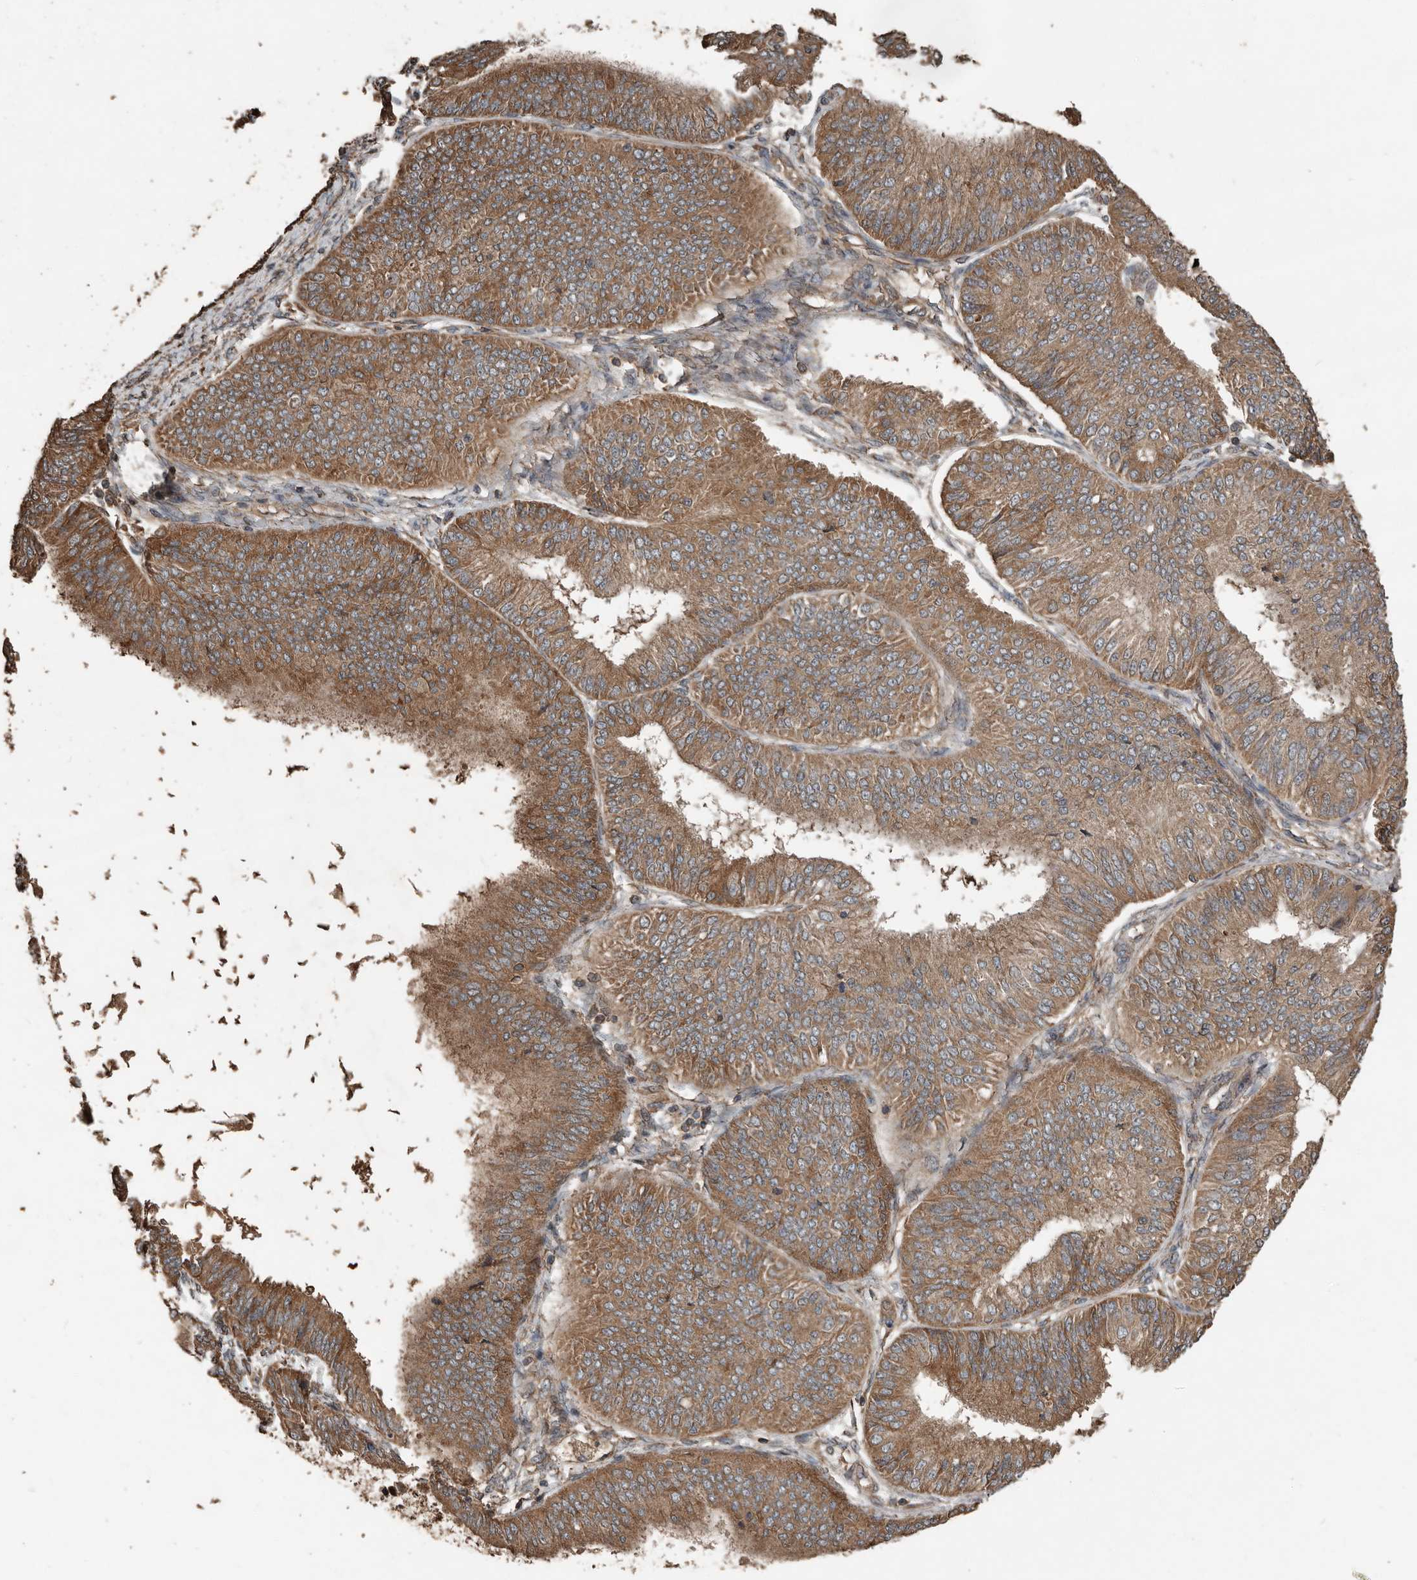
{"staining": {"intensity": "moderate", "quantity": ">75%", "location": "cytoplasmic/membranous"}, "tissue": "endometrial cancer", "cell_type": "Tumor cells", "image_type": "cancer", "snomed": [{"axis": "morphology", "description": "Adenocarcinoma, NOS"}, {"axis": "topography", "description": "Endometrium"}], "caption": "IHC histopathology image of neoplastic tissue: human endometrial cancer (adenocarcinoma) stained using immunohistochemistry (IHC) displays medium levels of moderate protein expression localized specifically in the cytoplasmic/membranous of tumor cells, appearing as a cytoplasmic/membranous brown color.", "gene": "RNF207", "patient": {"sex": "female", "age": 58}}